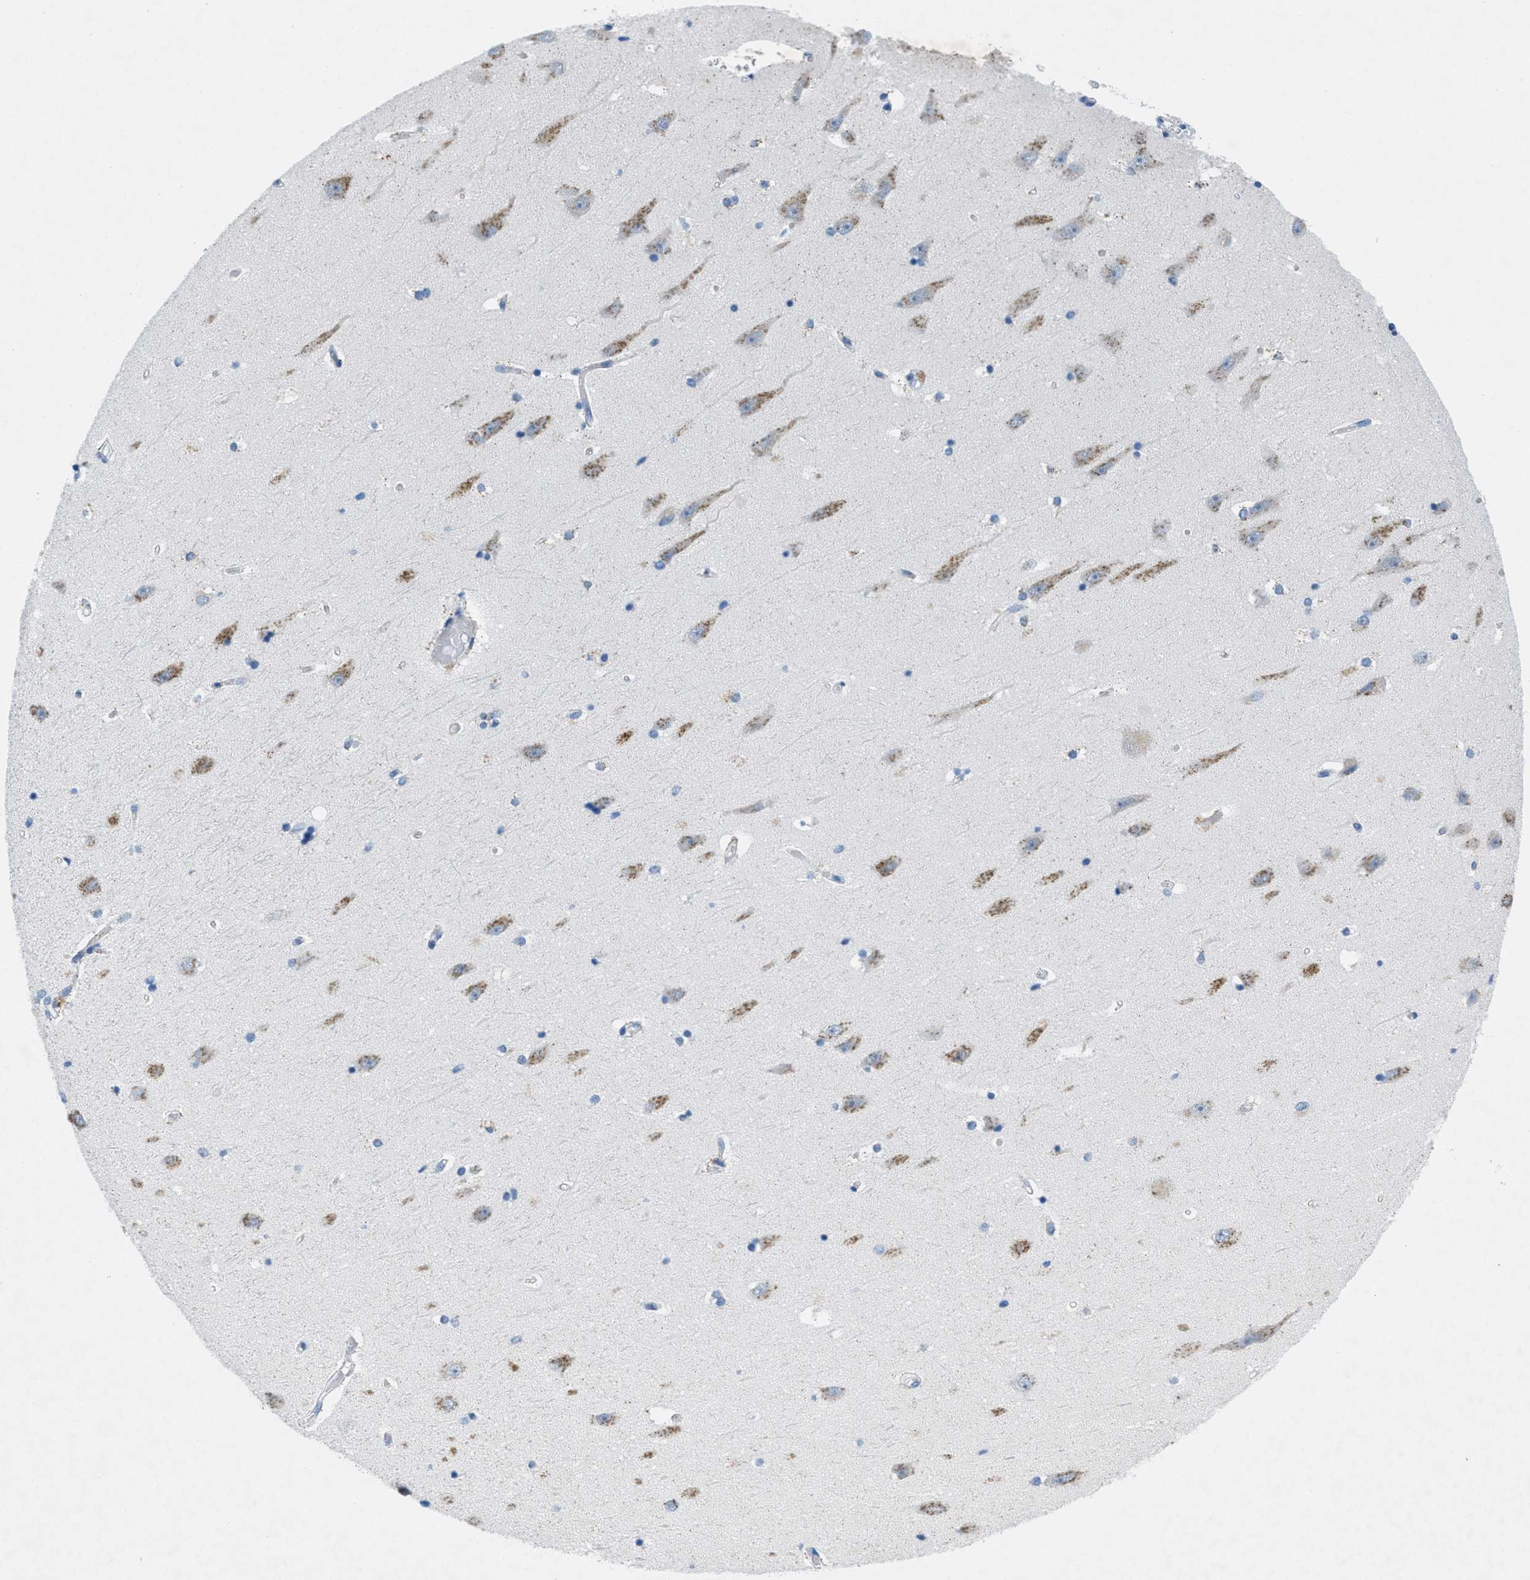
{"staining": {"intensity": "negative", "quantity": "none", "location": "none"}, "tissue": "hippocampus", "cell_type": "Glial cells", "image_type": "normal", "snomed": [{"axis": "morphology", "description": "Normal tissue, NOS"}, {"axis": "topography", "description": "Hippocampus"}], "caption": "Glial cells show no significant protein positivity in benign hippocampus. Nuclei are stained in blue.", "gene": "GALNT17", "patient": {"sex": "male", "age": 45}}